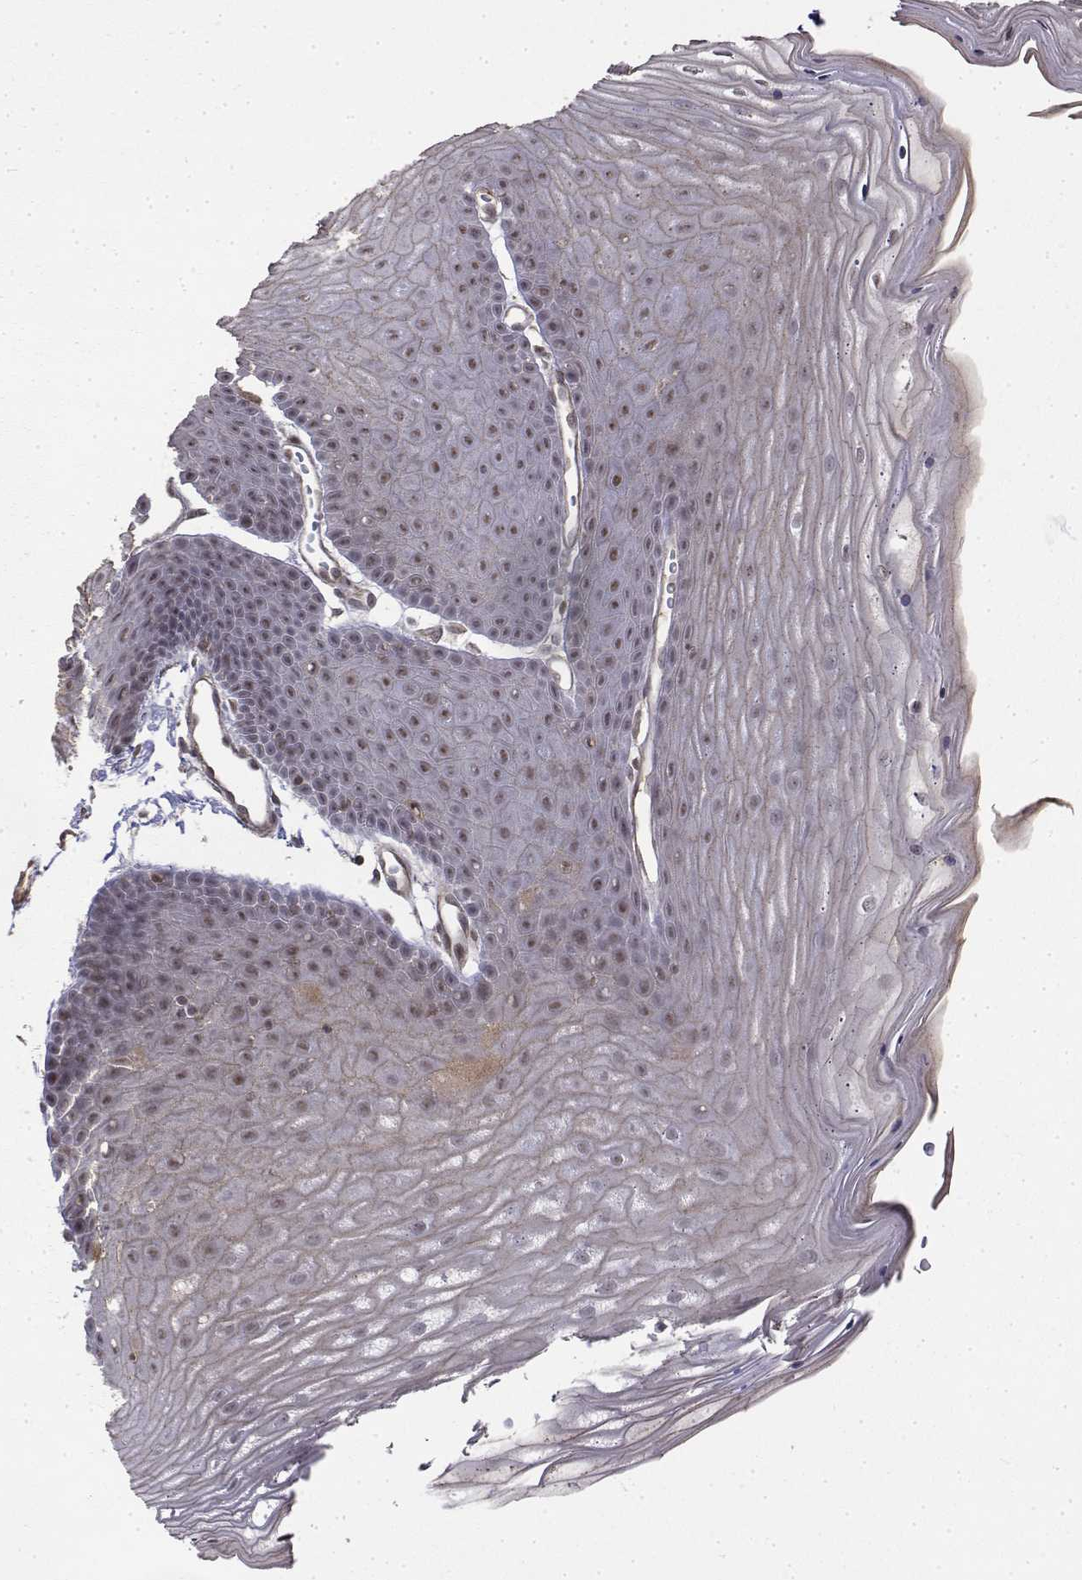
{"staining": {"intensity": "moderate", "quantity": "25%-75%", "location": "nuclear"}, "tissue": "skin", "cell_type": "Epidermal cells", "image_type": "normal", "snomed": [{"axis": "morphology", "description": "Normal tissue, NOS"}, {"axis": "topography", "description": "Anal"}], "caption": "Immunohistochemical staining of benign skin exhibits moderate nuclear protein positivity in approximately 25%-75% of epidermal cells. The staining is performed using DAB brown chromogen to label protein expression. The nuclei are counter-stained blue using hematoxylin.", "gene": "ITGA7", "patient": {"sex": "male", "age": 53}}